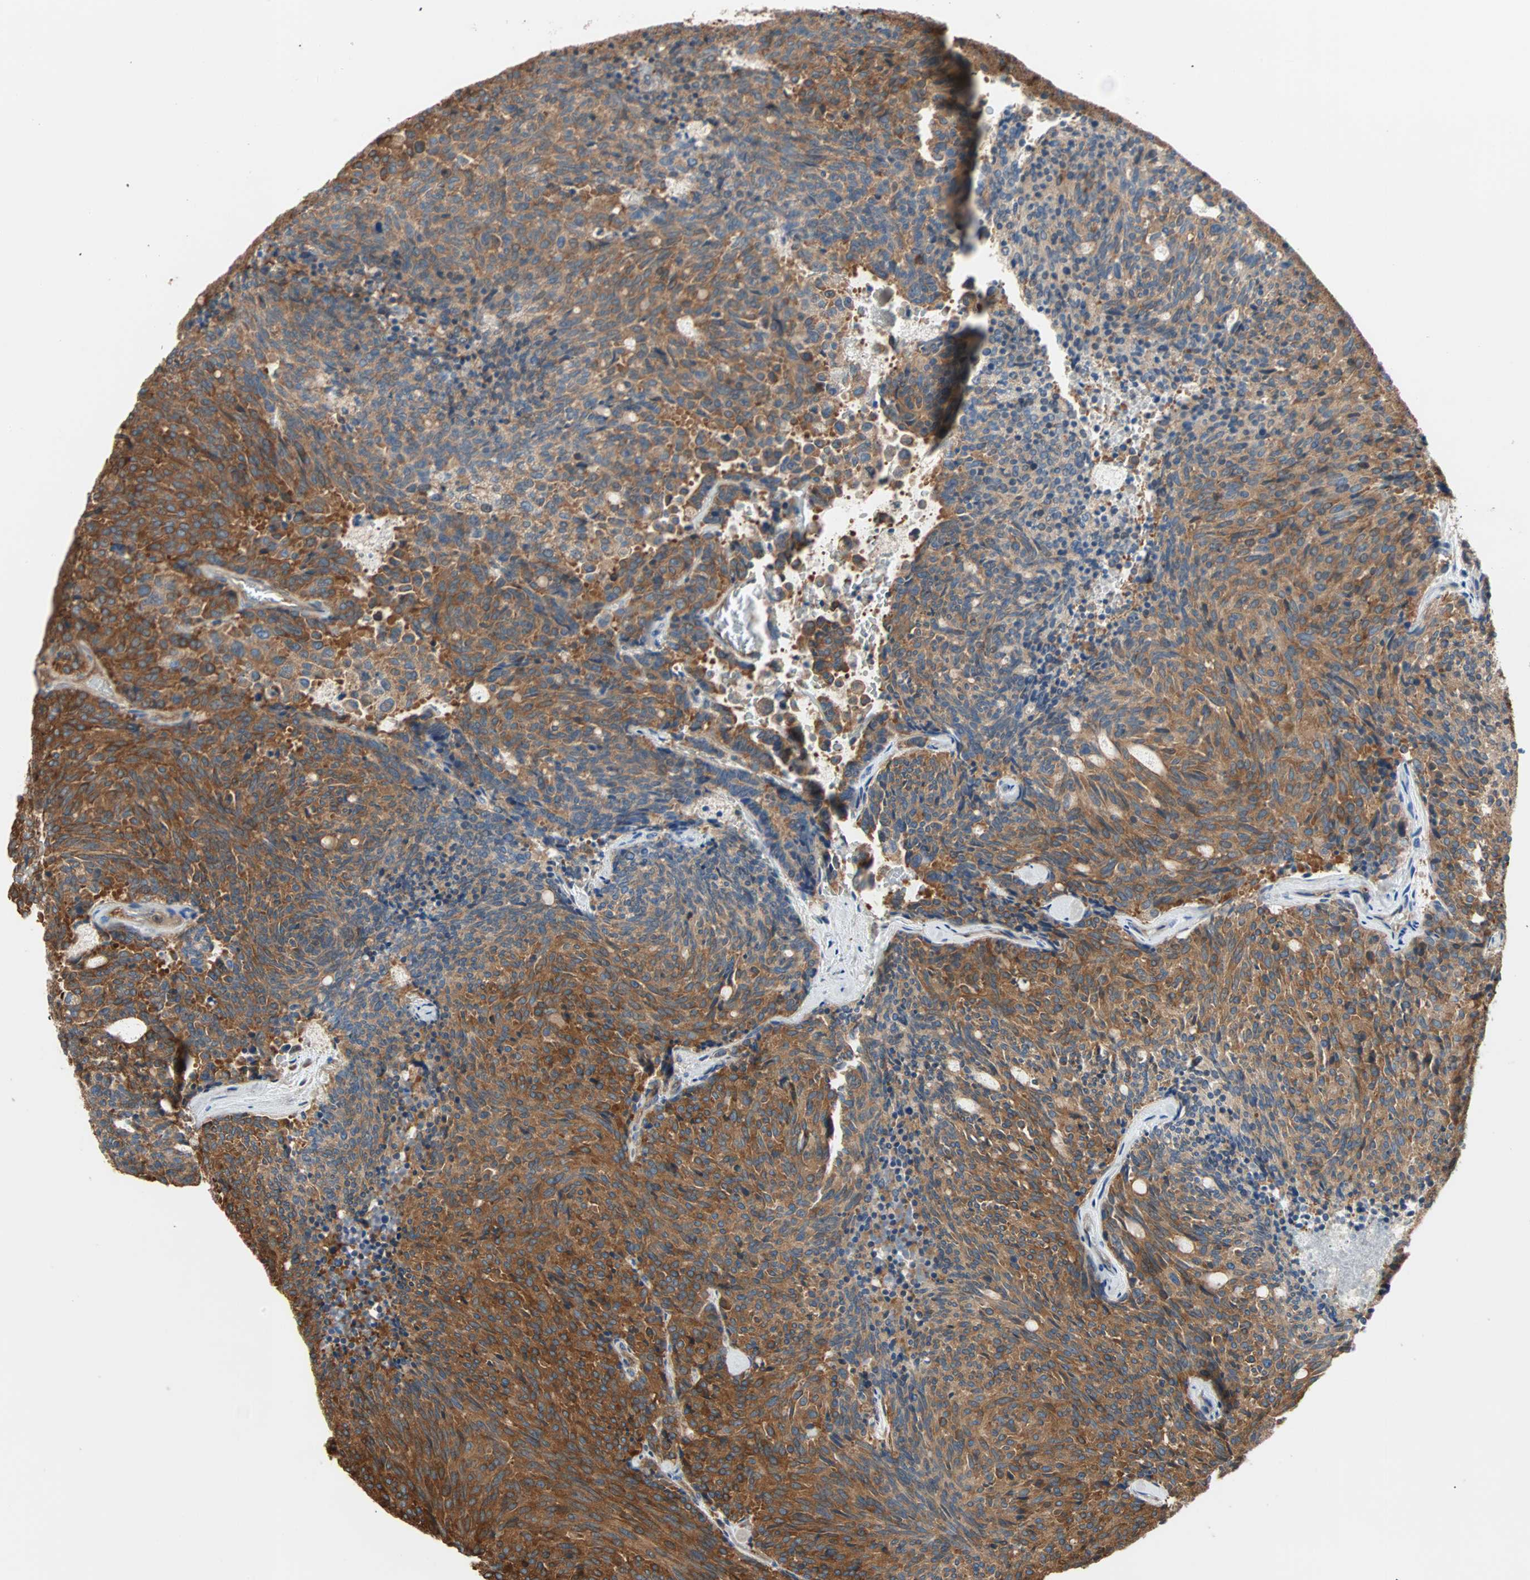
{"staining": {"intensity": "strong", "quantity": ">75%", "location": "cytoplasmic/membranous"}, "tissue": "carcinoid", "cell_type": "Tumor cells", "image_type": "cancer", "snomed": [{"axis": "morphology", "description": "Carcinoid, malignant, NOS"}, {"axis": "topography", "description": "Pancreas"}], "caption": "Strong cytoplasmic/membranous staining is present in approximately >75% of tumor cells in carcinoid.", "gene": "EEF2", "patient": {"sex": "female", "age": 54}}